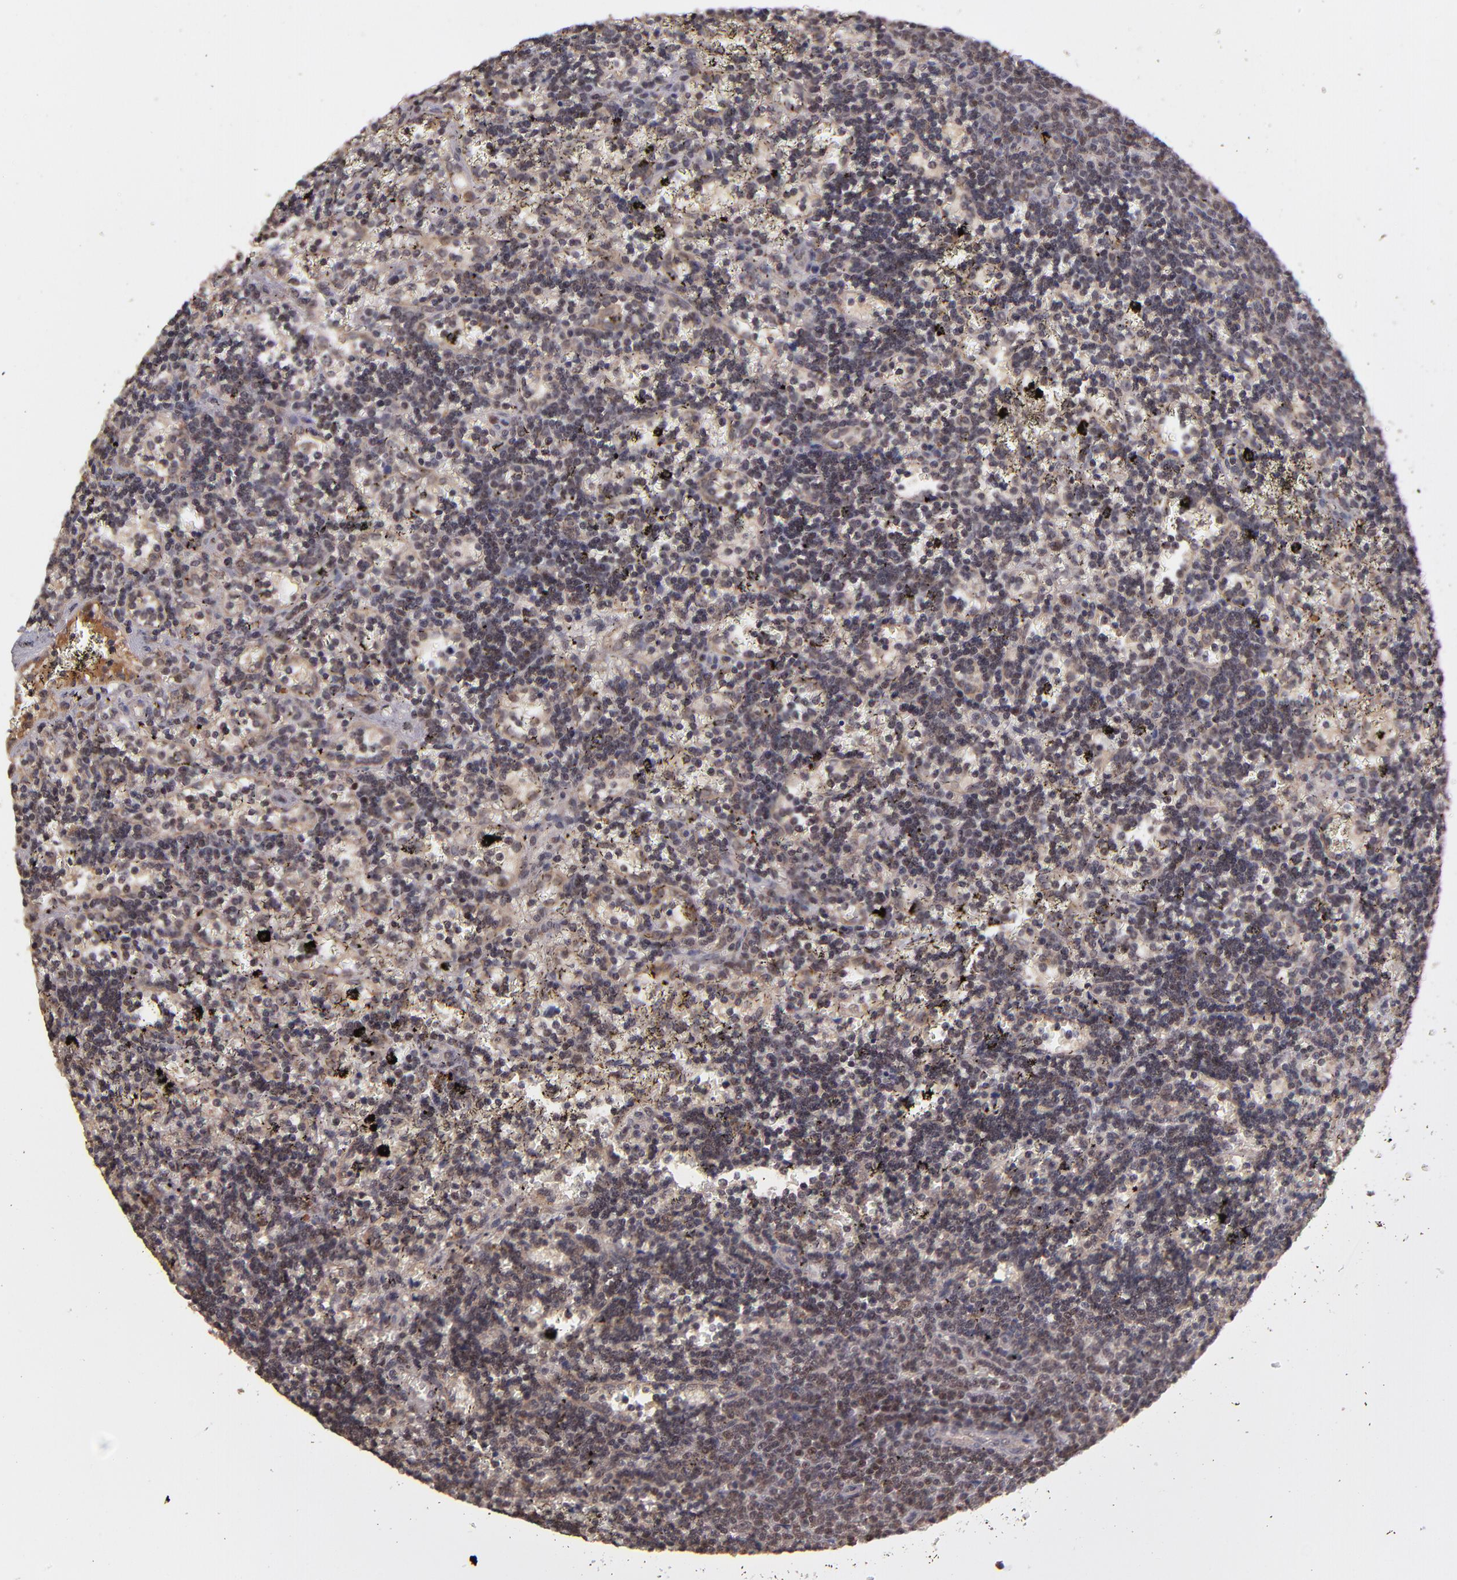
{"staining": {"intensity": "weak", "quantity": "<25%", "location": "nuclear"}, "tissue": "lymphoma", "cell_type": "Tumor cells", "image_type": "cancer", "snomed": [{"axis": "morphology", "description": "Malignant lymphoma, non-Hodgkin's type, Low grade"}, {"axis": "topography", "description": "Spleen"}], "caption": "An IHC histopathology image of lymphoma is shown. There is no staining in tumor cells of lymphoma.", "gene": "ABHD12B", "patient": {"sex": "male", "age": 60}}